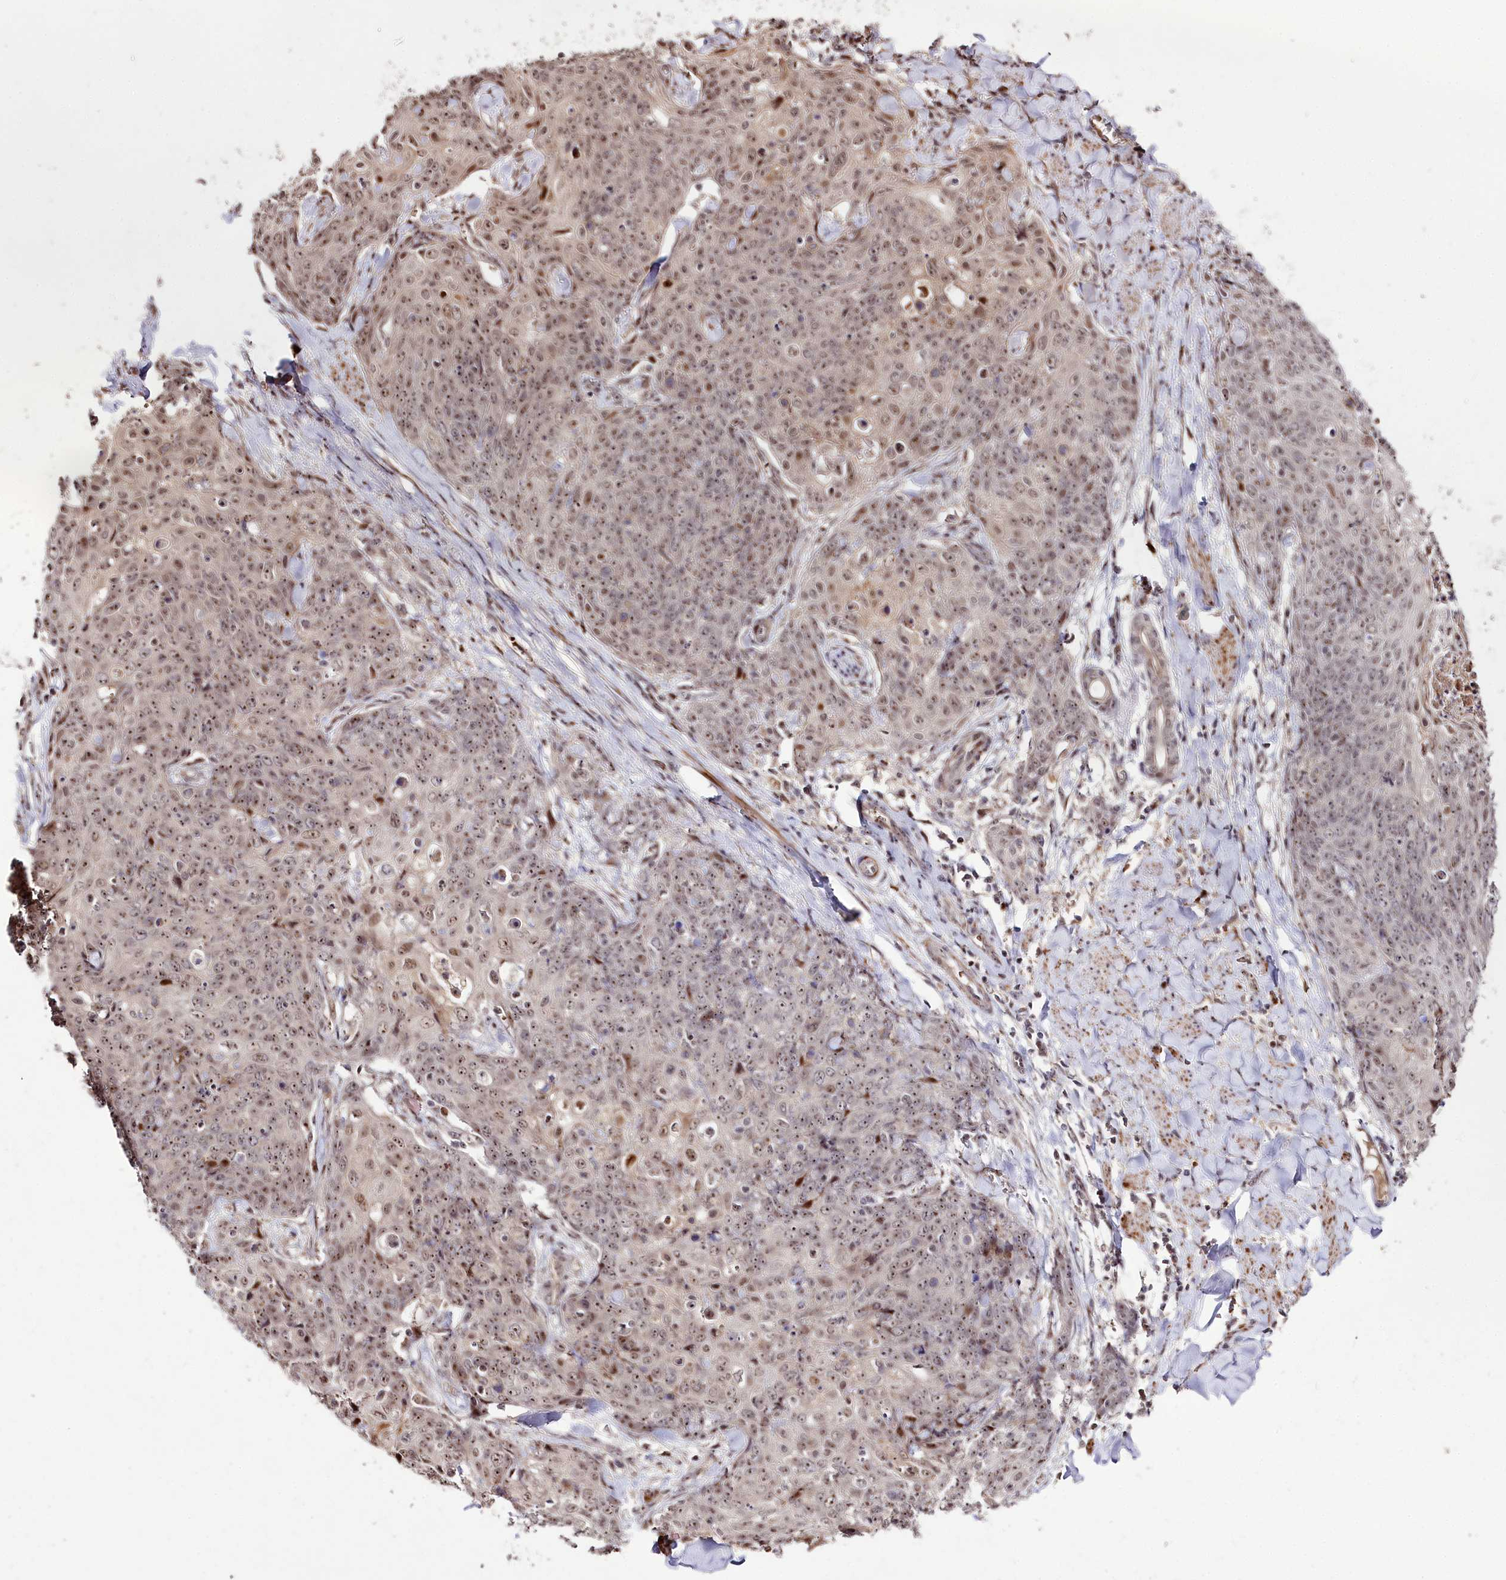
{"staining": {"intensity": "moderate", "quantity": ">75%", "location": "nuclear"}, "tissue": "skin cancer", "cell_type": "Tumor cells", "image_type": "cancer", "snomed": [{"axis": "morphology", "description": "Squamous cell carcinoma, NOS"}, {"axis": "topography", "description": "Skin"}, {"axis": "topography", "description": "Vulva"}], "caption": "Skin squamous cell carcinoma stained with a protein marker shows moderate staining in tumor cells.", "gene": "DMP1", "patient": {"sex": "female", "age": 85}}